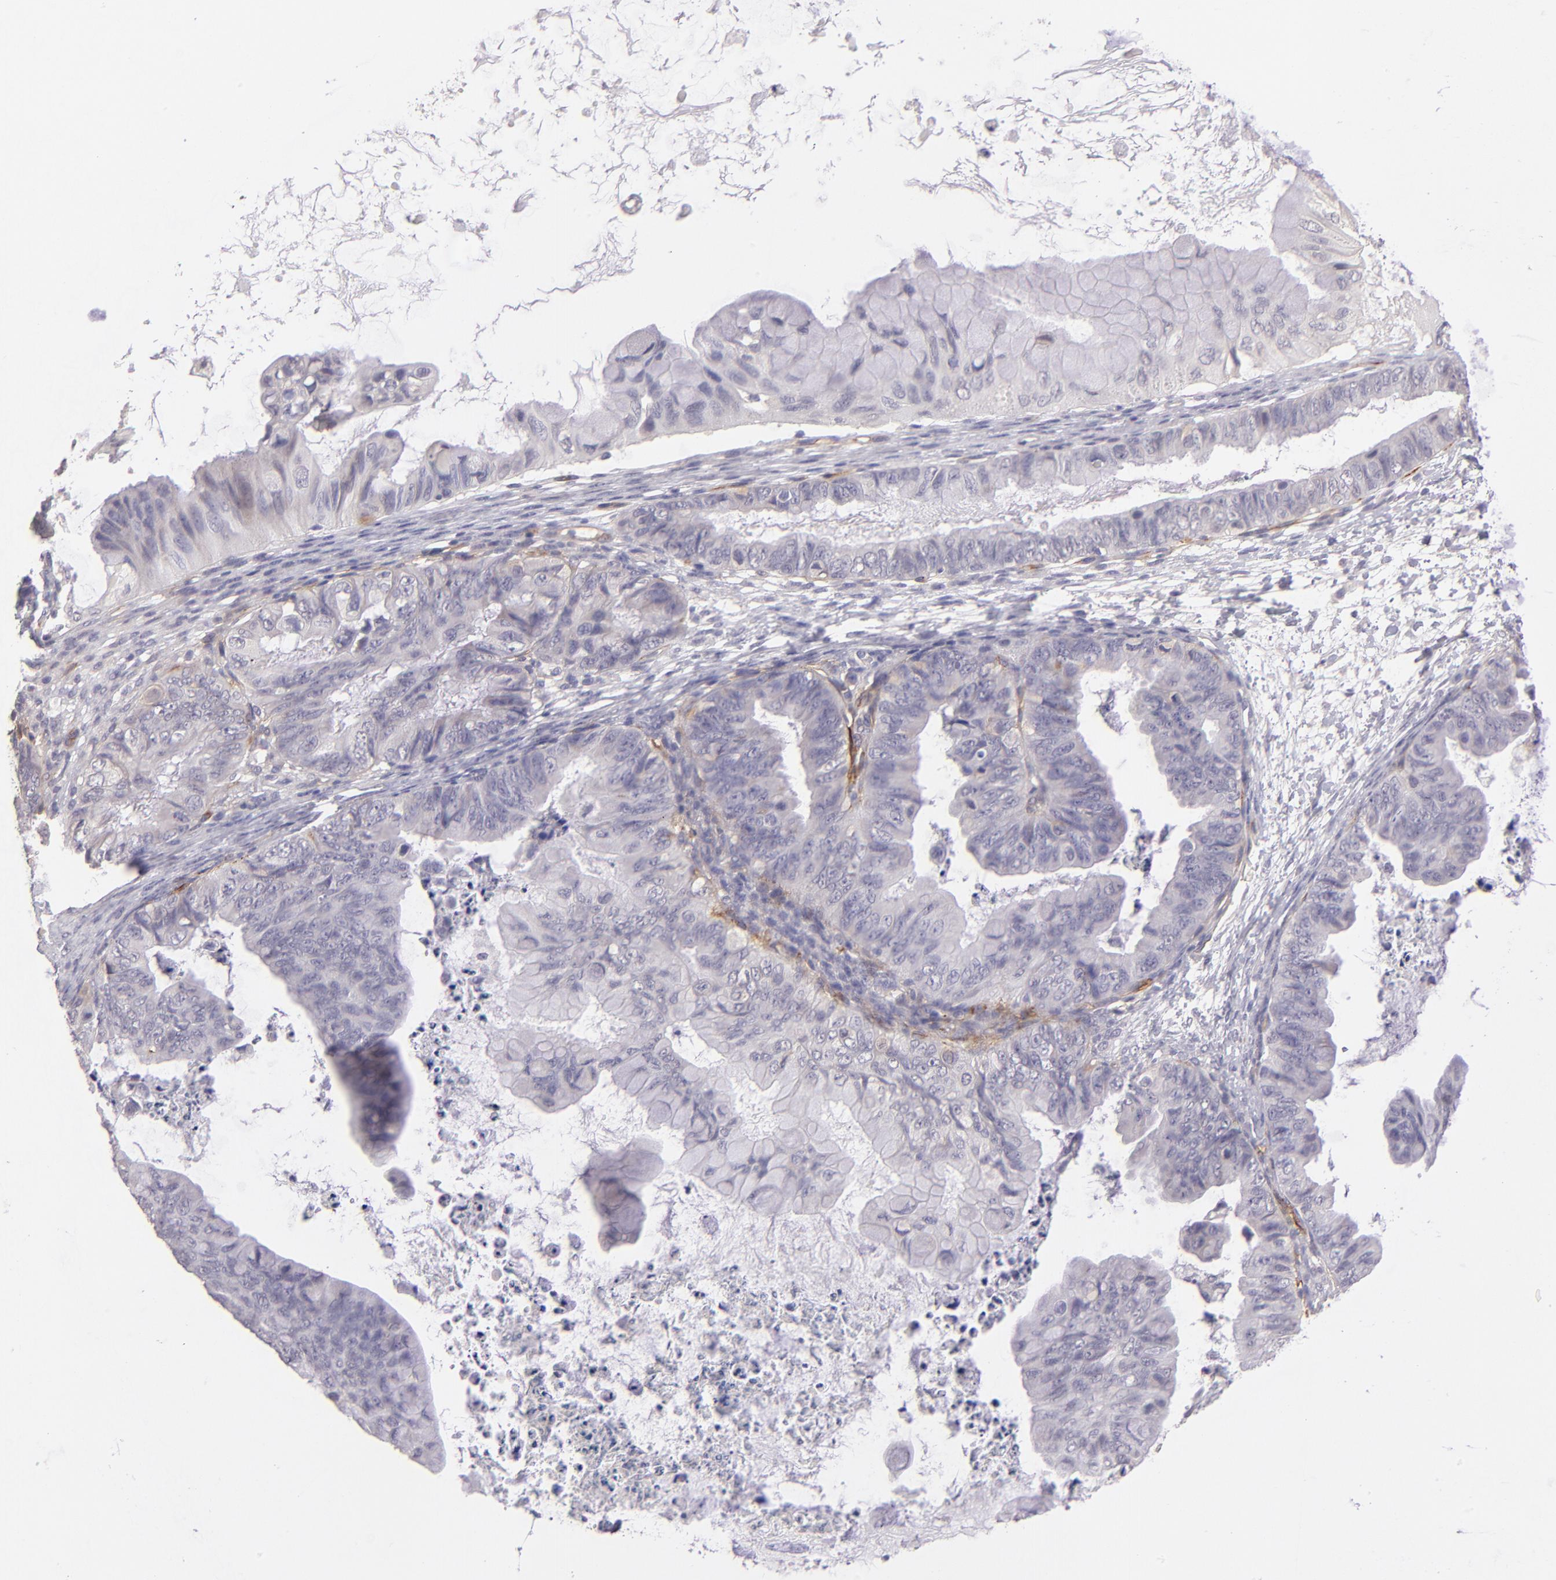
{"staining": {"intensity": "negative", "quantity": "none", "location": "none"}, "tissue": "ovarian cancer", "cell_type": "Tumor cells", "image_type": "cancer", "snomed": [{"axis": "morphology", "description": "Cystadenocarcinoma, mucinous, NOS"}, {"axis": "topography", "description": "Ovary"}], "caption": "High magnification brightfield microscopy of ovarian mucinous cystadenocarcinoma stained with DAB (brown) and counterstained with hematoxylin (blue): tumor cells show no significant staining.", "gene": "THBD", "patient": {"sex": "female", "age": 36}}